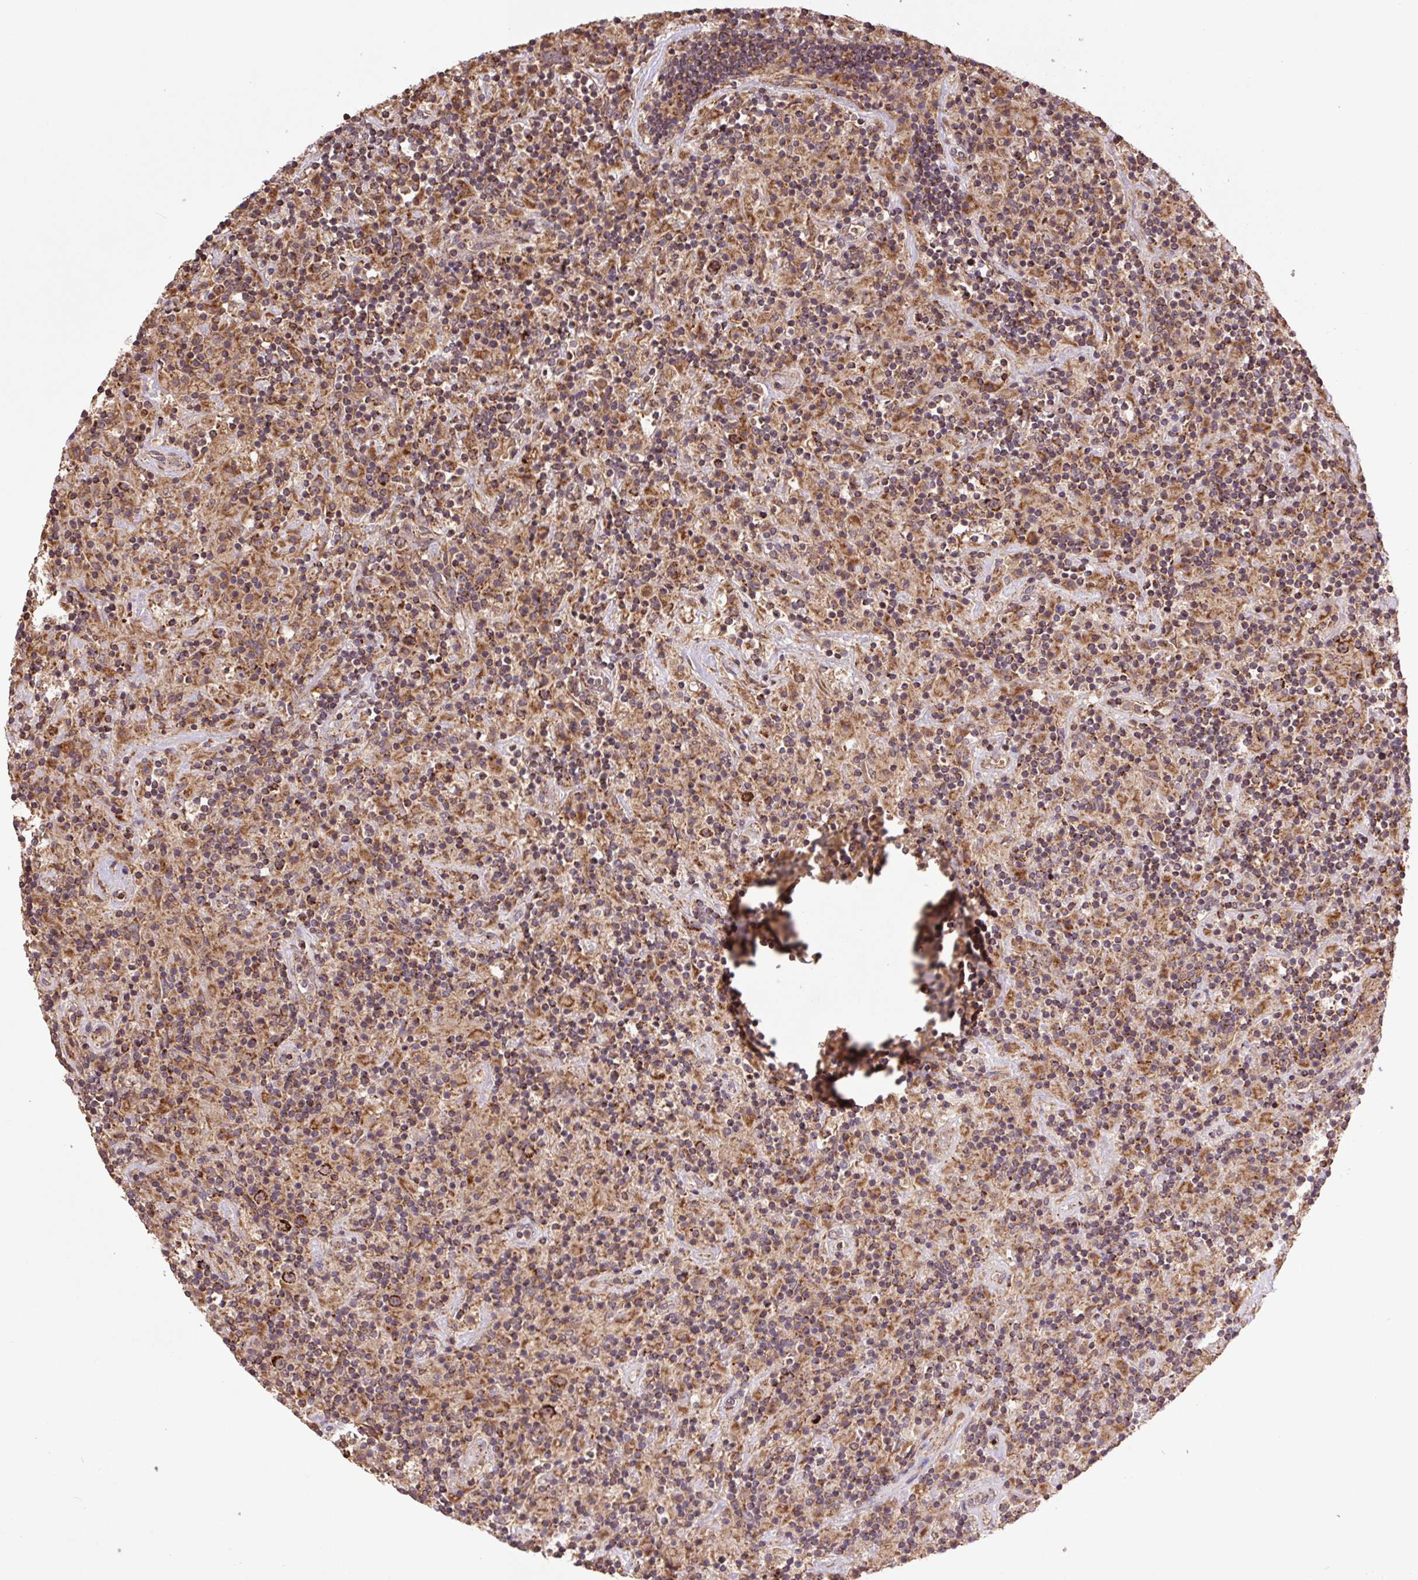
{"staining": {"intensity": "strong", "quantity": ">75%", "location": "cytoplasmic/membranous"}, "tissue": "lymphoma", "cell_type": "Tumor cells", "image_type": "cancer", "snomed": [{"axis": "morphology", "description": "Hodgkin's disease, NOS"}, {"axis": "topography", "description": "Lymph node"}], "caption": "Immunohistochemistry (IHC) photomicrograph of neoplastic tissue: lymphoma stained using immunohistochemistry reveals high levels of strong protein expression localized specifically in the cytoplasmic/membranous of tumor cells, appearing as a cytoplasmic/membranous brown color.", "gene": "TMEM160", "patient": {"sex": "male", "age": 70}}